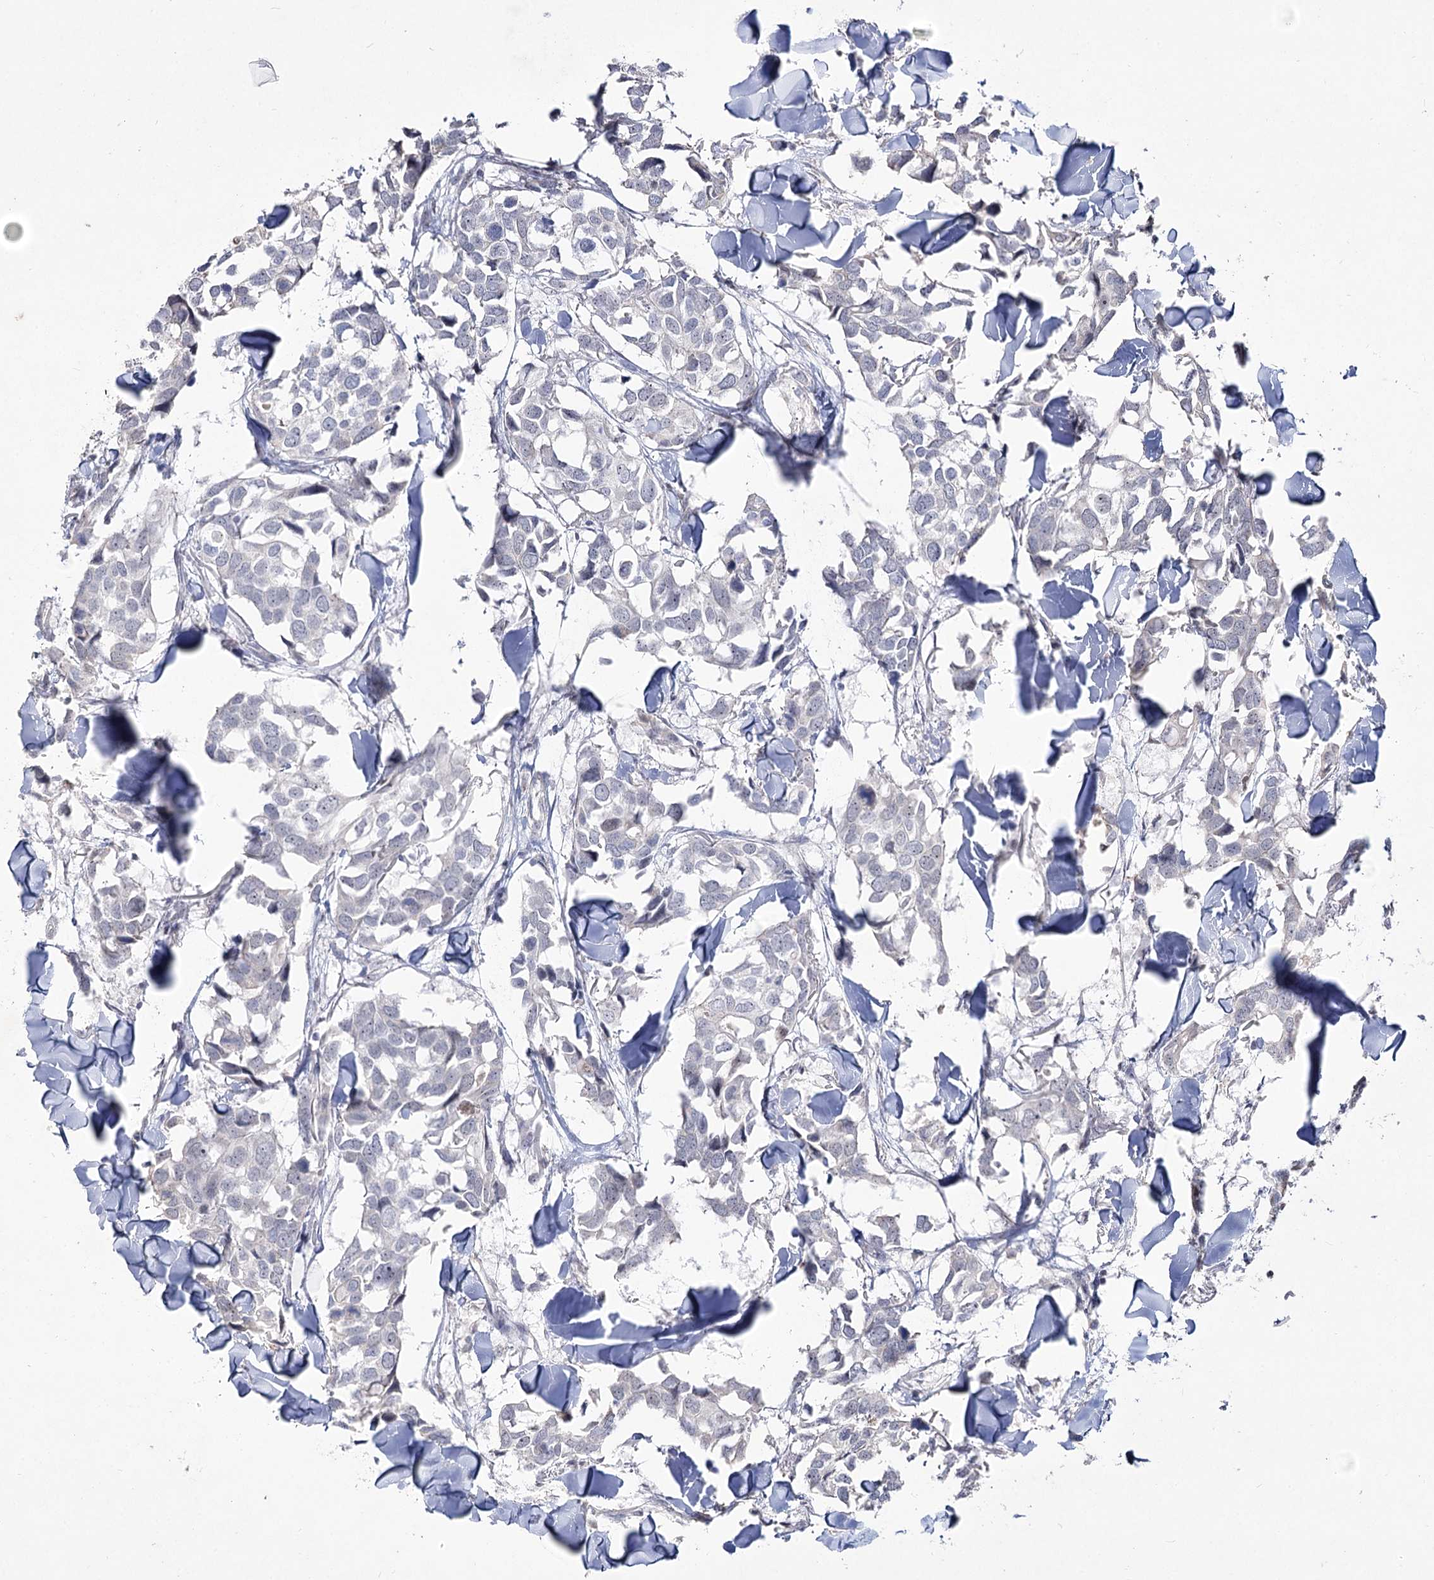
{"staining": {"intensity": "negative", "quantity": "none", "location": "none"}, "tissue": "breast cancer", "cell_type": "Tumor cells", "image_type": "cancer", "snomed": [{"axis": "morphology", "description": "Duct carcinoma"}, {"axis": "topography", "description": "Breast"}], "caption": "Human breast cancer (invasive ductal carcinoma) stained for a protein using immunohistochemistry (IHC) shows no staining in tumor cells.", "gene": "DDX50", "patient": {"sex": "female", "age": 83}}